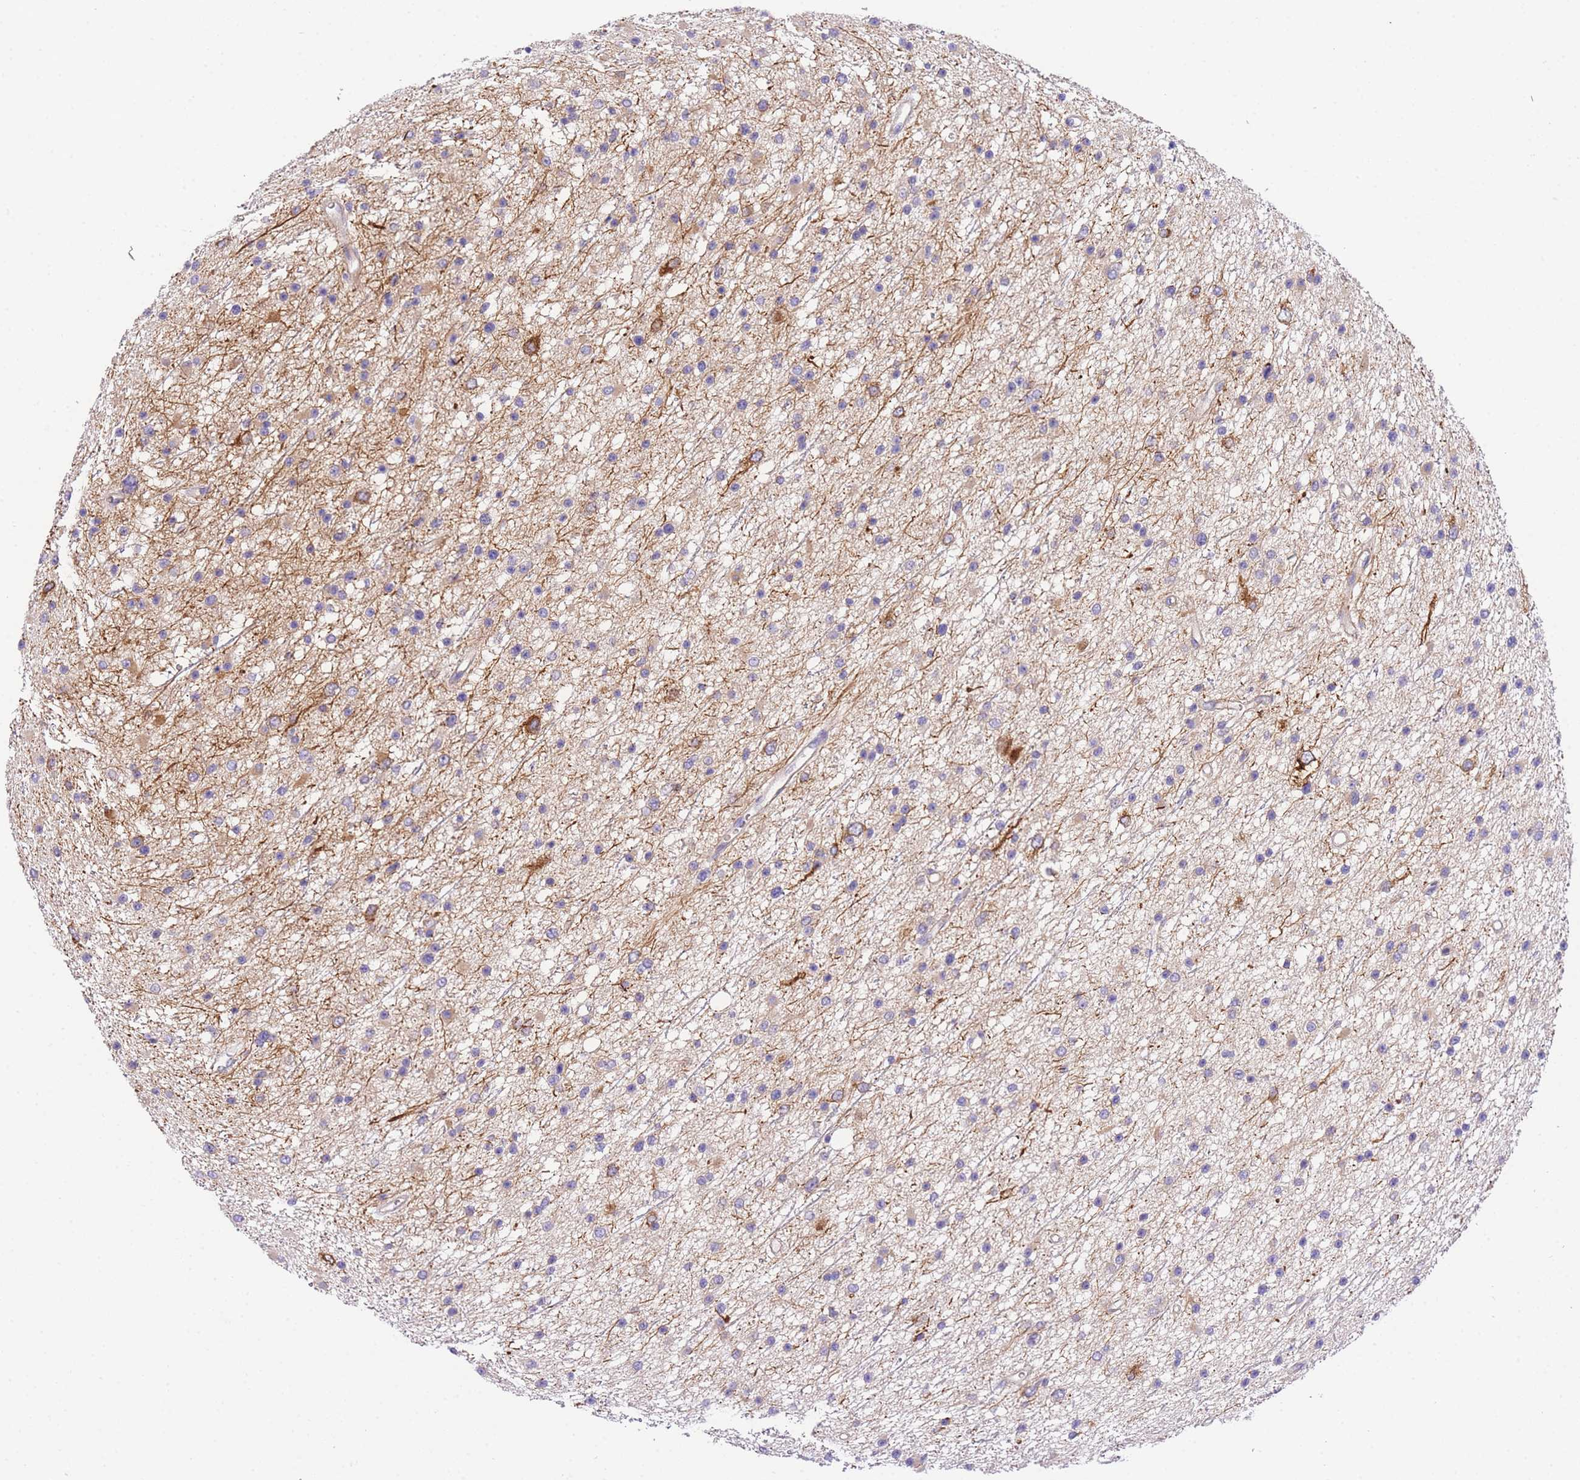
{"staining": {"intensity": "negative", "quantity": "none", "location": "none"}, "tissue": "glioma", "cell_type": "Tumor cells", "image_type": "cancer", "snomed": [{"axis": "morphology", "description": "Glioma, malignant, Low grade"}, {"axis": "topography", "description": "Cerebral cortex"}], "caption": "Human glioma stained for a protein using immunohistochemistry demonstrates no expression in tumor cells.", "gene": "EPN2", "patient": {"sex": "female", "age": 39}}